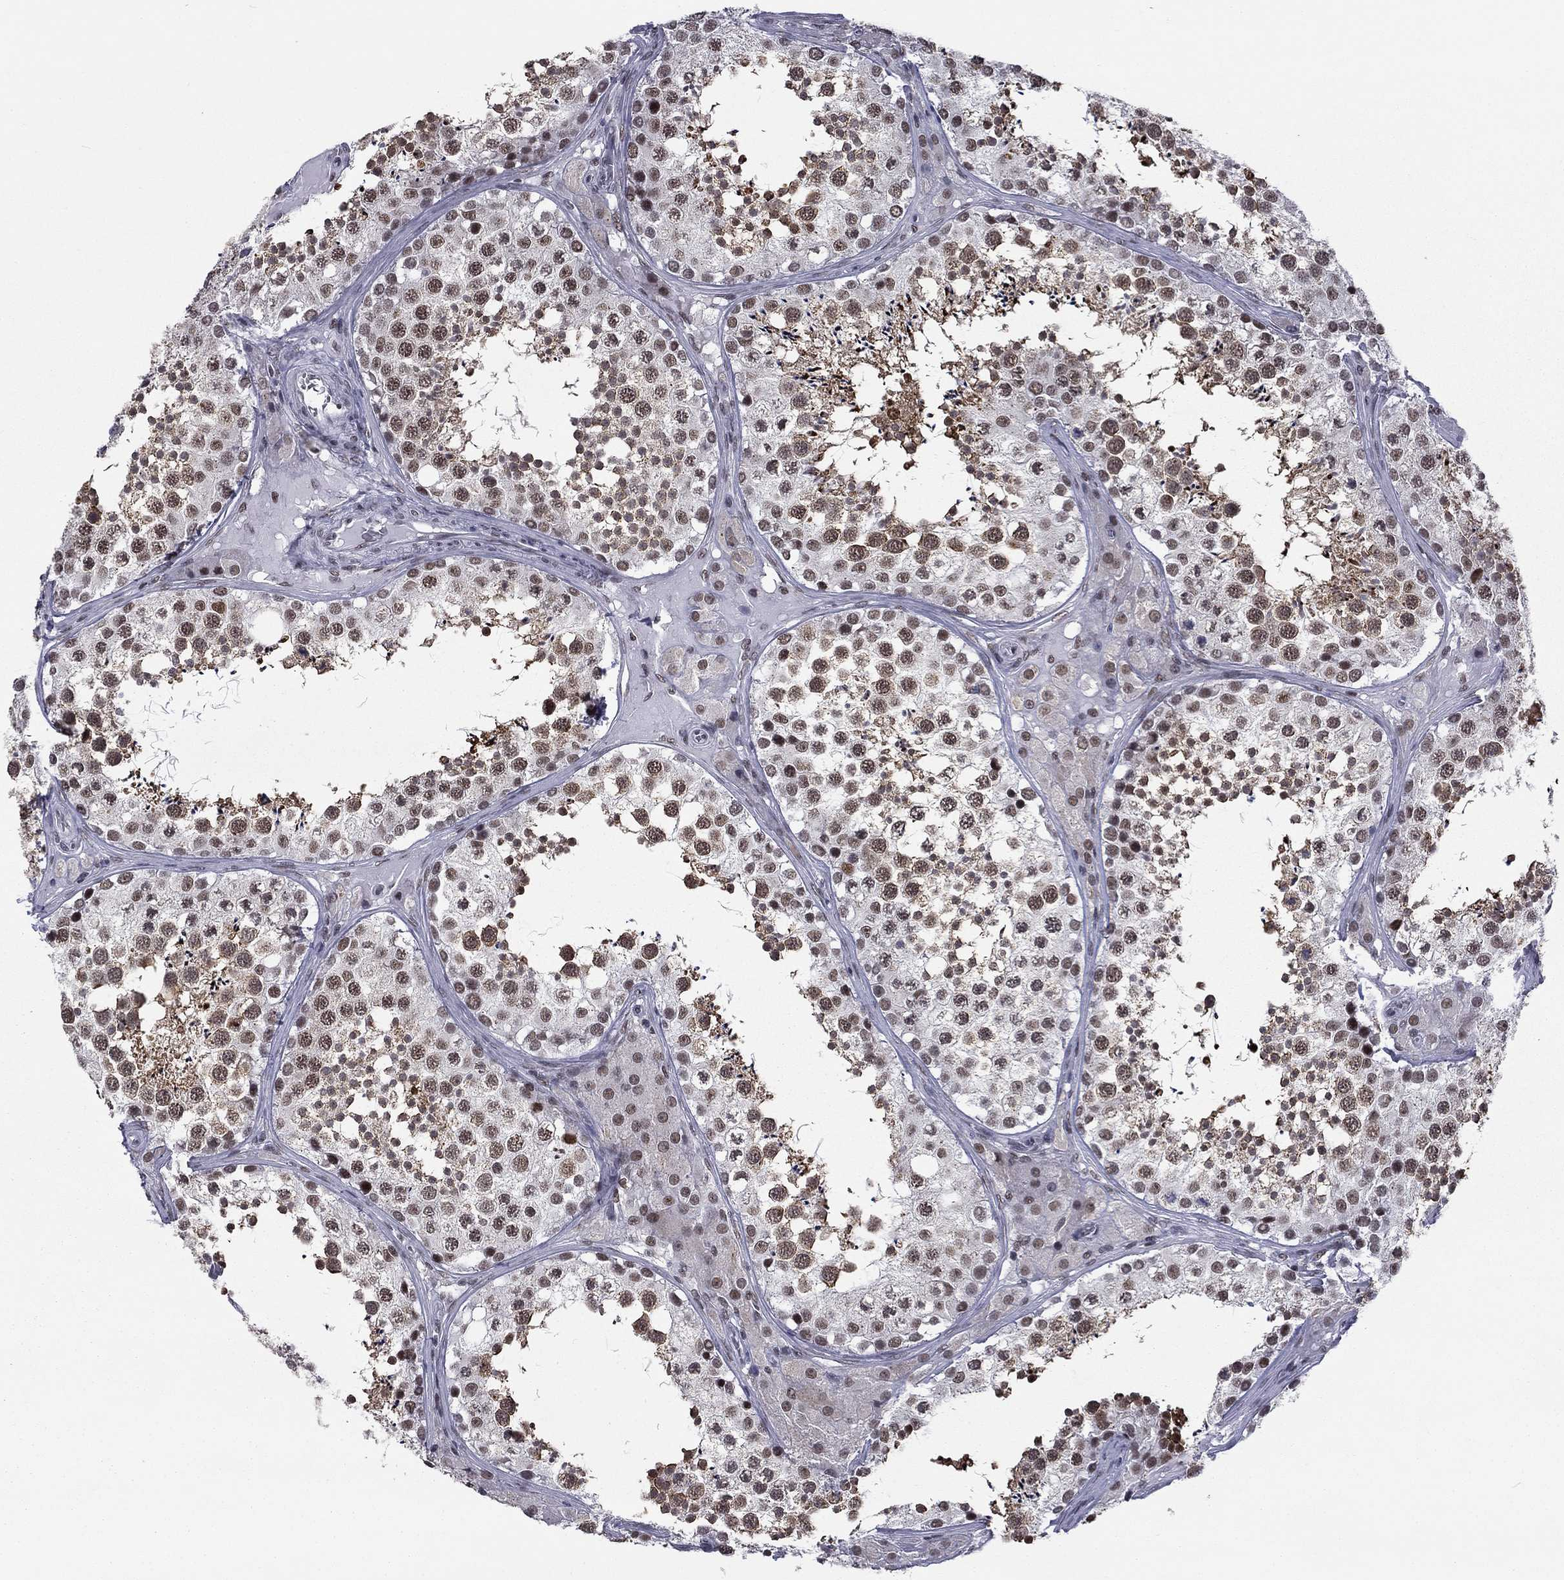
{"staining": {"intensity": "moderate", "quantity": ">75%", "location": "nuclear"}, "tissue": "testis", "cell_type": "Cells in seminiferous ducts", "image_type": "normal", "snomed": [{"axis": "morphology", "description": "Normal tissue, NOS"}, {"axis": "topography", "description": "Testis"}], "caption": "Protein analysis of unremarkable testis reveals moderate nuclear expression in about >75% of cells in seminiferous ducts. (Stains: DAB in brown, nuclei in blue, Microscopy: brightfield microscopy at high magnification).", "gene": "ETV5", "patient": {"sex": "male", "age": 34}}